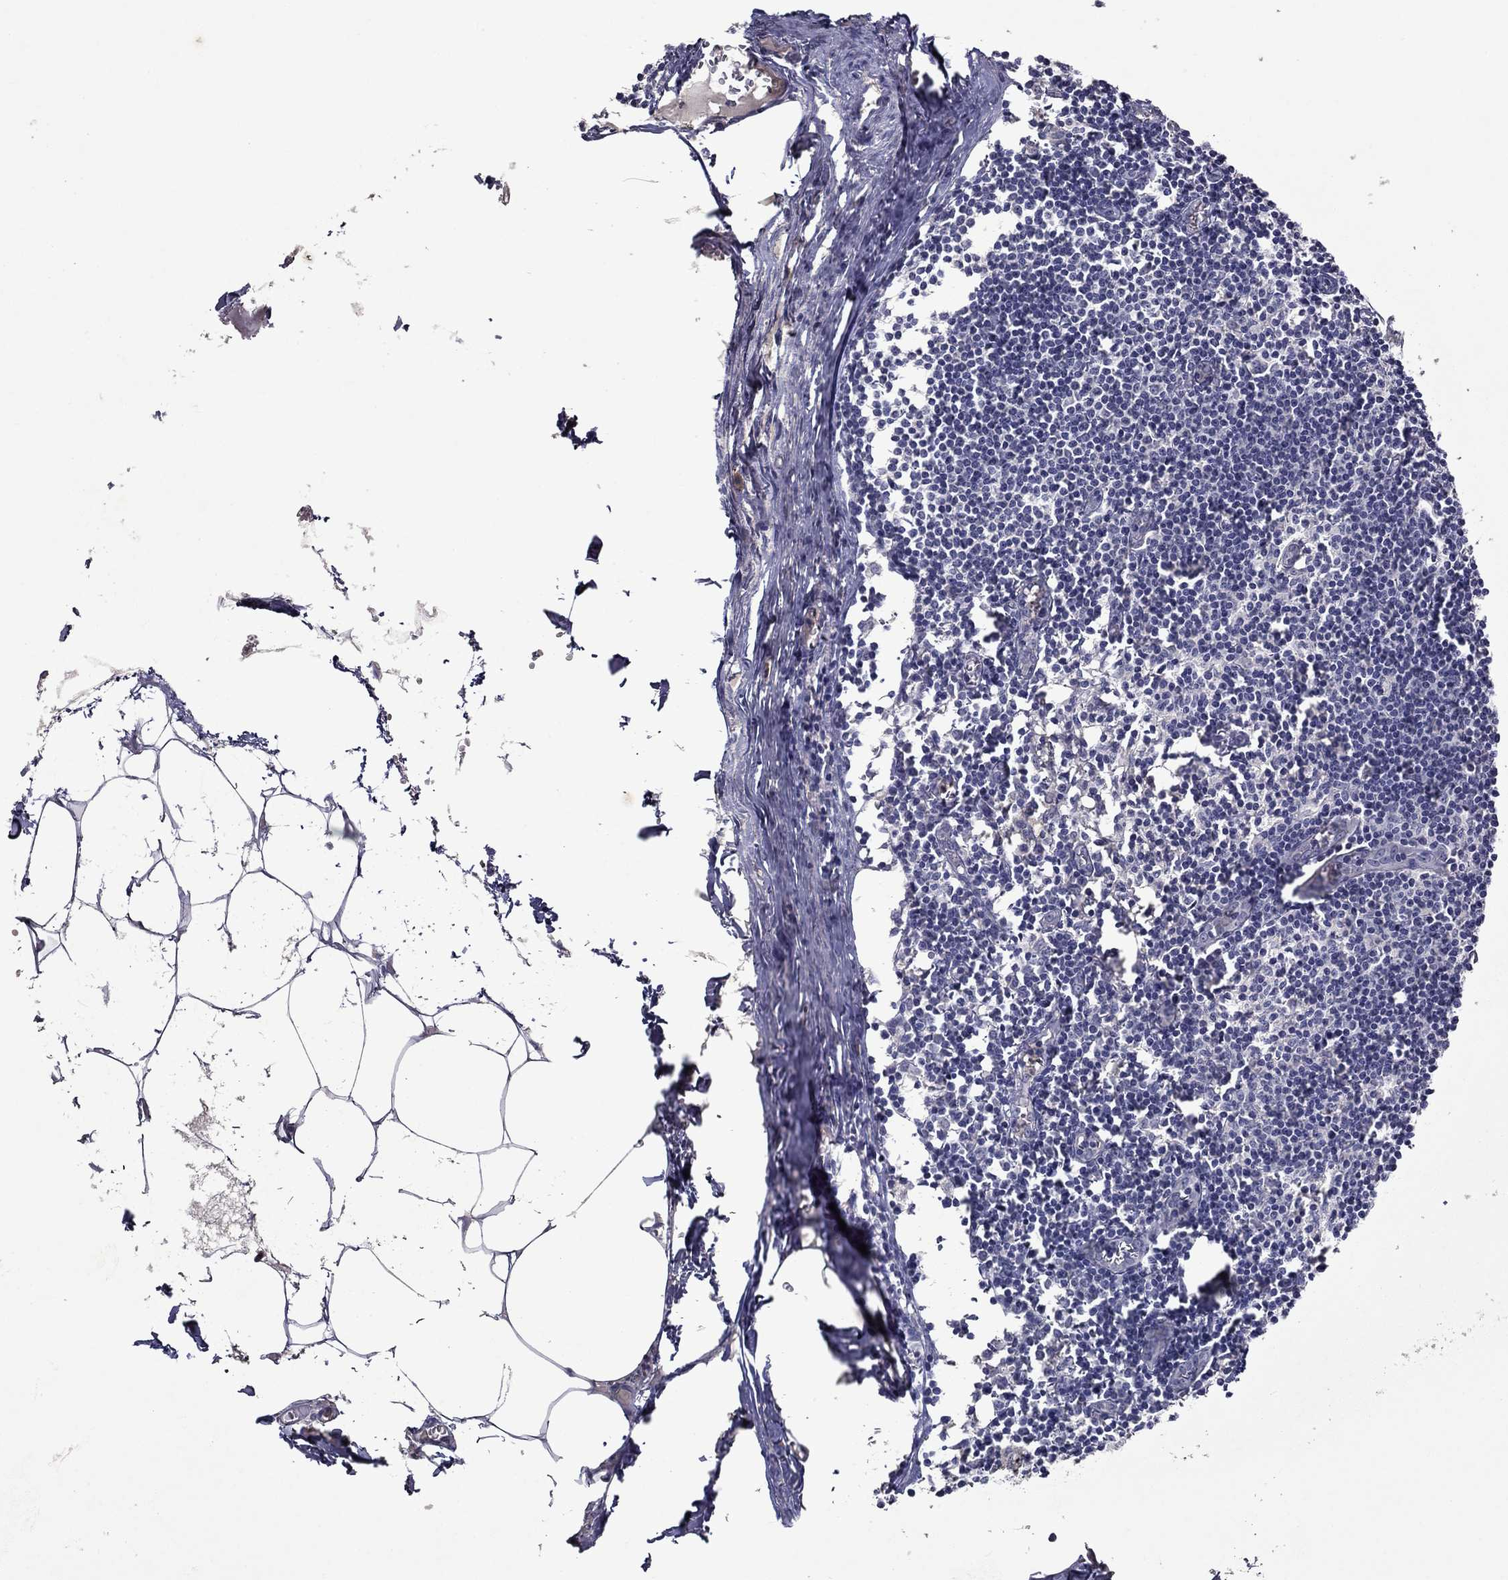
{"staining": {"intensity": "strong", "quantity": "<25%", "location": "cytoplasmic/membranous,nuclear"}, "tissue": "lymph node", "cell_type": "Non-germinal center cells", "image_type": "normal", "snomed": [{"axis": "morphology", "description": "Normal tissue, NOS"}, {"axis": "topography", "description": "Lymph node"}], "caption": "Lymph node stained with IHC shows strong cytoplasmic/membranous,nuclear expression in about <25% of non-germinal center cells.", "gene": "IRF5", "patient": {"sex": "male", "age": 59}}